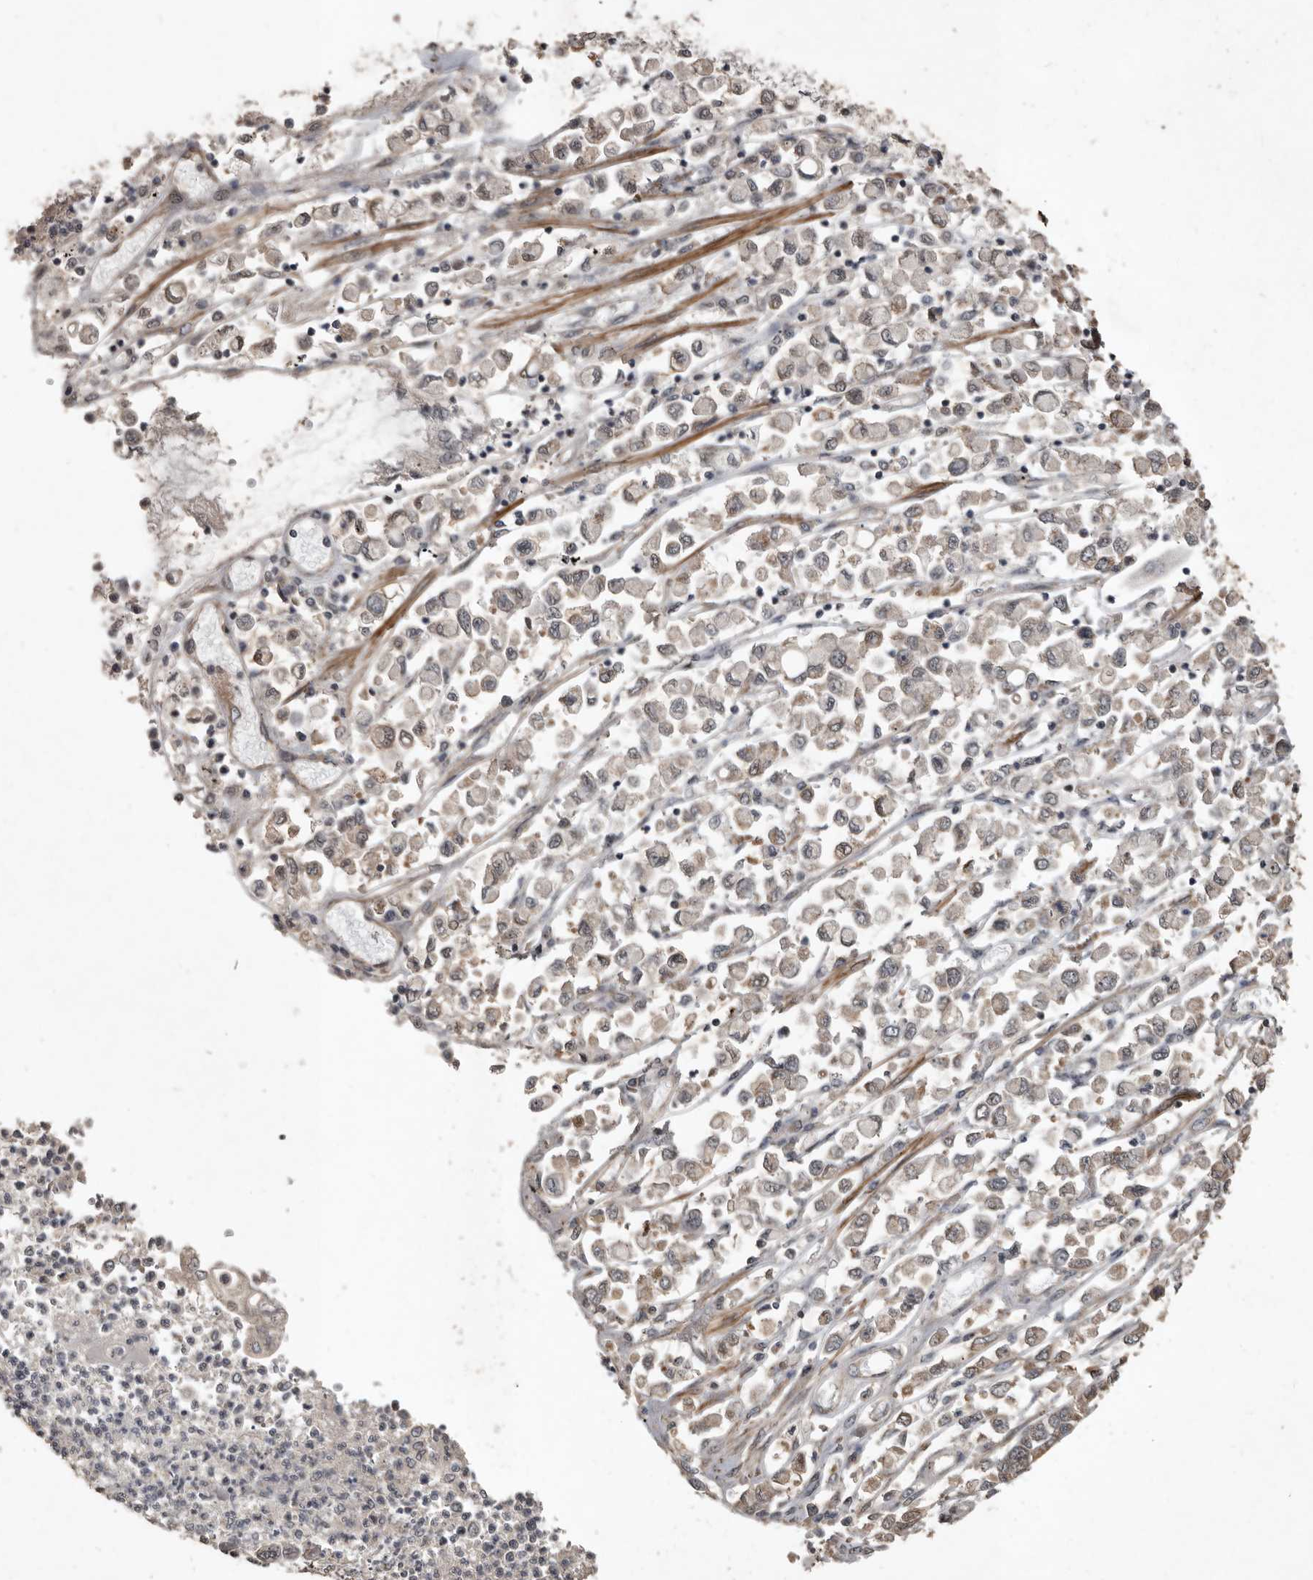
{"staining": {"intensity": "weak", "quantity": "<25%", "location": "cytoplasmic/membranous"}, "tissue": "stomach cancer", "cell_type": "Tumor cells", "image_type": "cancer", "snomed": [{"axis": "morphology", "description": "Adenocarcinoma, NOS"}, {"axis": "topography", "description": "Stomach"}], "caption": "Immunohistochemical staining of human adenocarcinoma (stomach) reveals no significant positivity in tumor cells.", "gene": "BAMBI", "patient": {"sex": "female", "age": 76}}